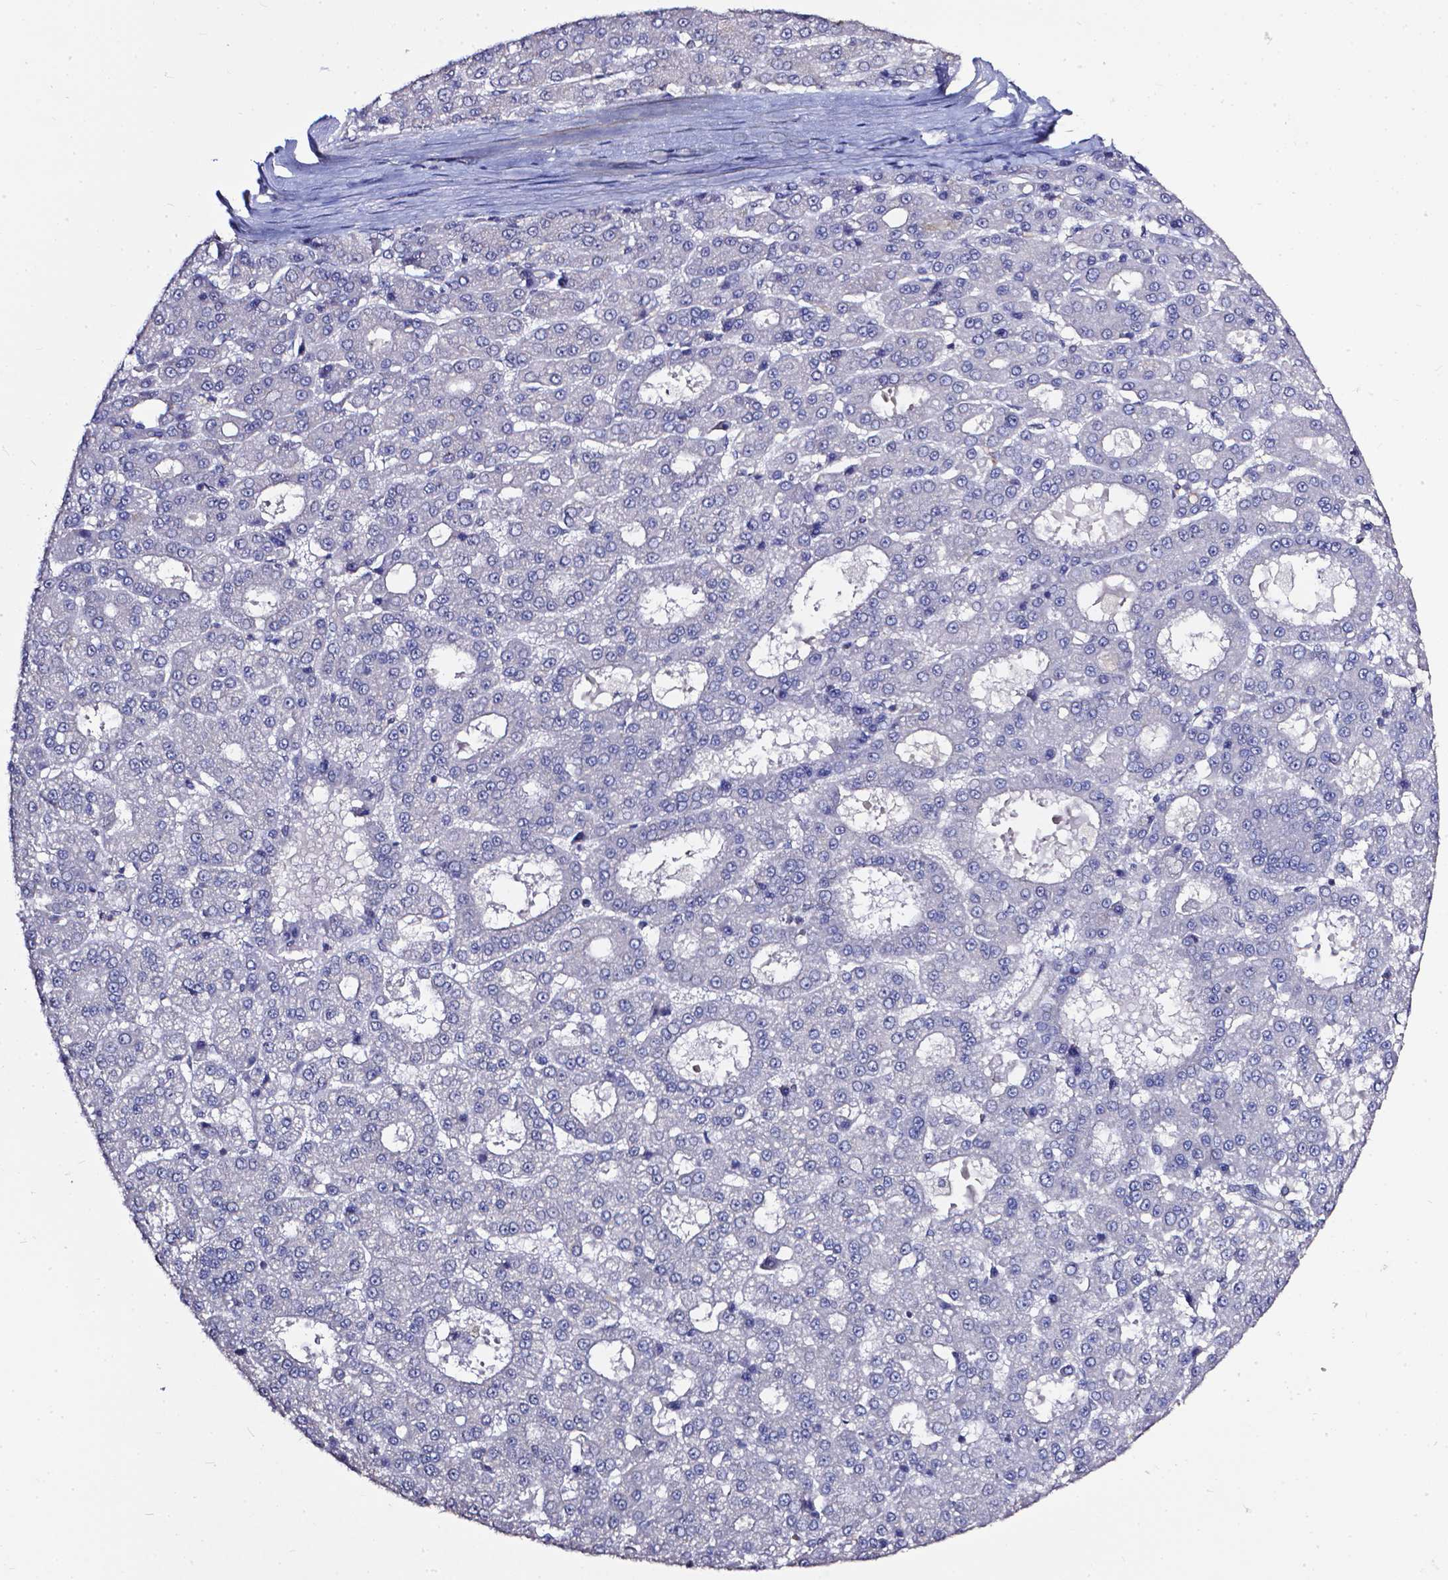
{"staining": {"intensity": "negative", "quantity": "none", "location": "none"}, "tissue": "liver cancer", "cell_type": "Tumor cells", "image_type": "cancer", "snomed": [{"axis": "morphology", "description": "Carcinoma, Hepatocellular, NOS"}, {"axis": "topography", "description": "Liver"}], "caption": "Liver cancer (hepatocellular carcinoma) was stained to show a protein in brown. There is no significant expression in tumor cells.", "gene": "OTUB1", "patient": {"sex": "male", "age": 70}}